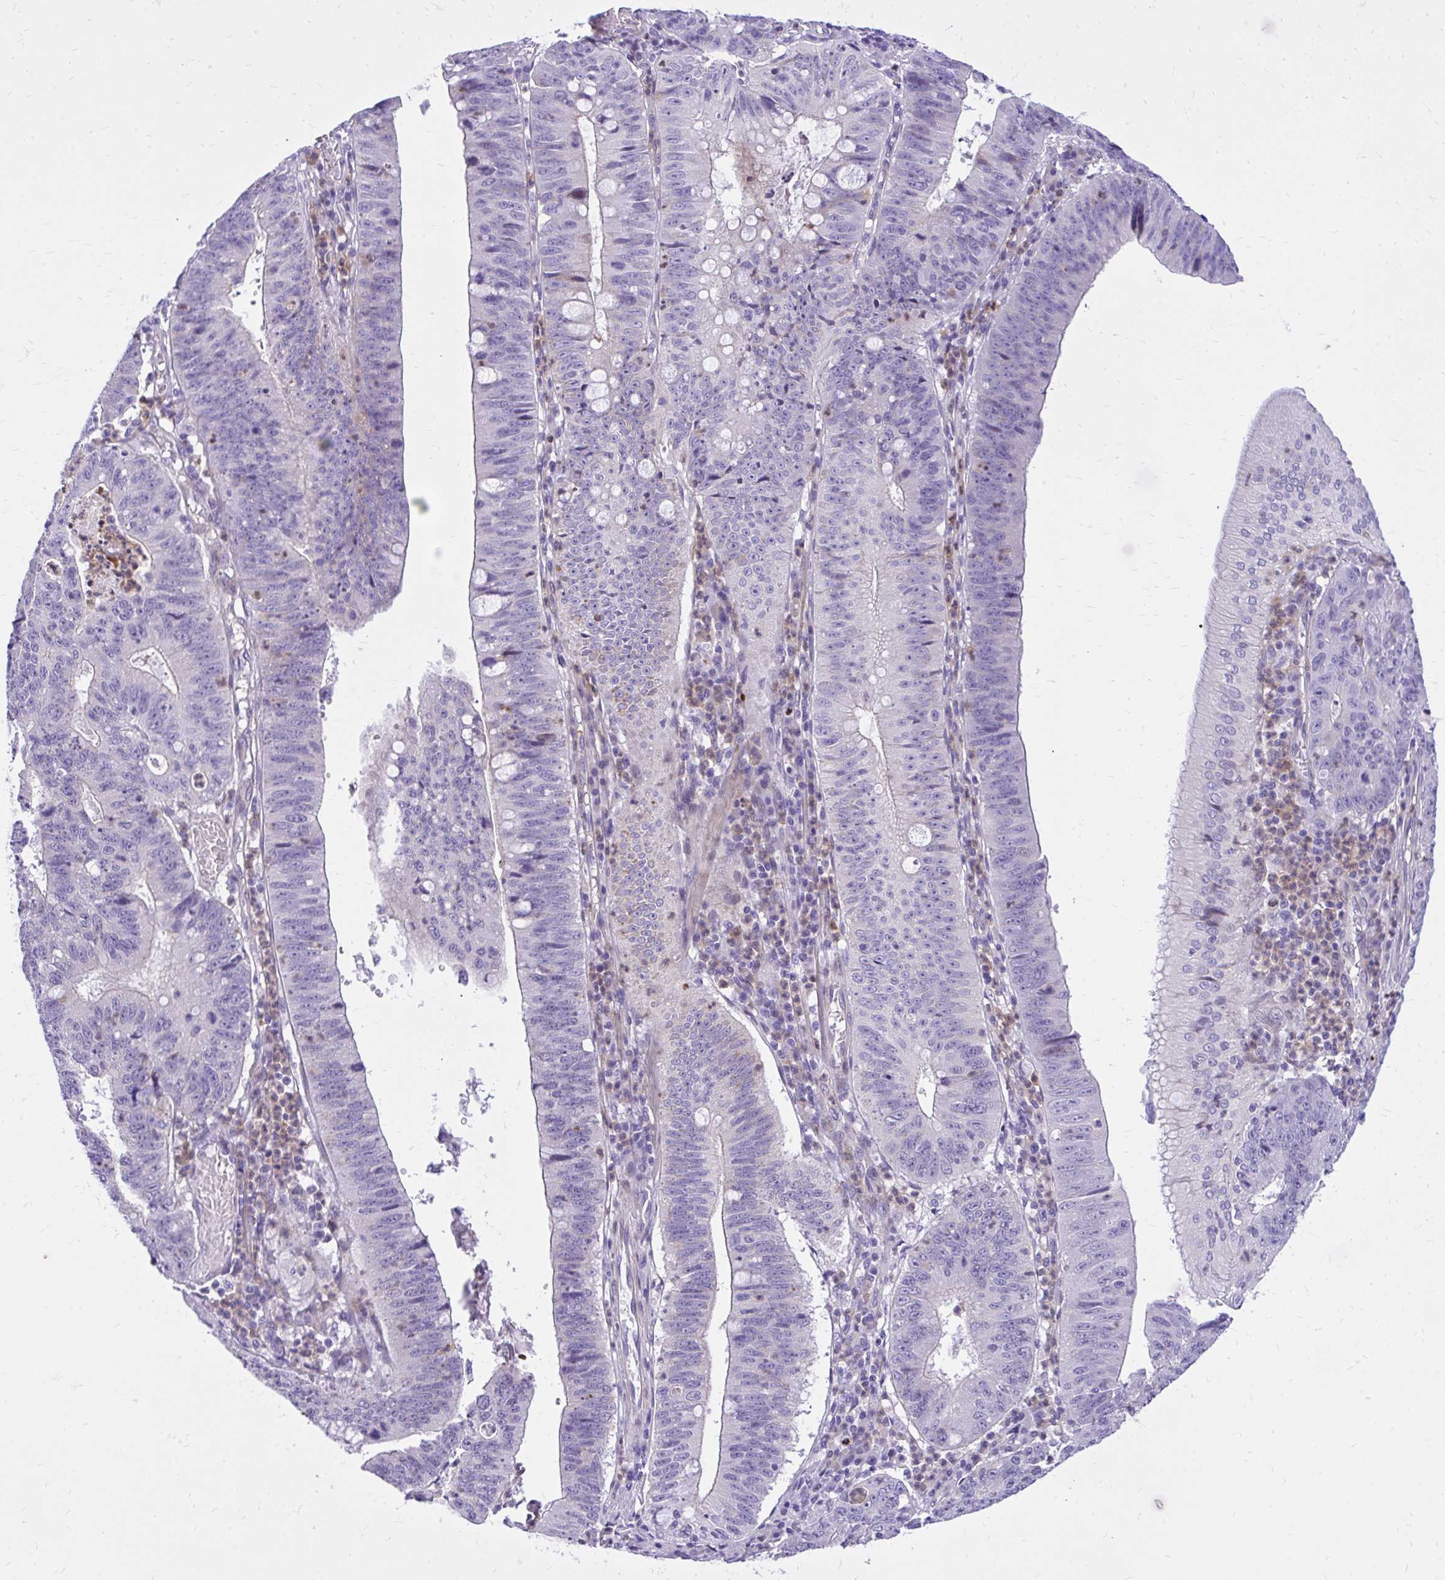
{"staining": {"intensity": "negative", "quantity": "none", "location": "none"}, "tissue": "stomach cancer", "cell_type": "Tumor cells", "image_type": "cancer", "snomed": [{"axis": "morphology", "description": "Adenocarcinoma, NOS"}, {"axis": "topography", "description": "Stomach"}], "caption": "Human stomach adenocarcinoma stained for a protein using IHC exhibits no positivity in tumor cells.", "gene": "ADAMTSL1", "patient": {"sex": "male", "age": 59}}